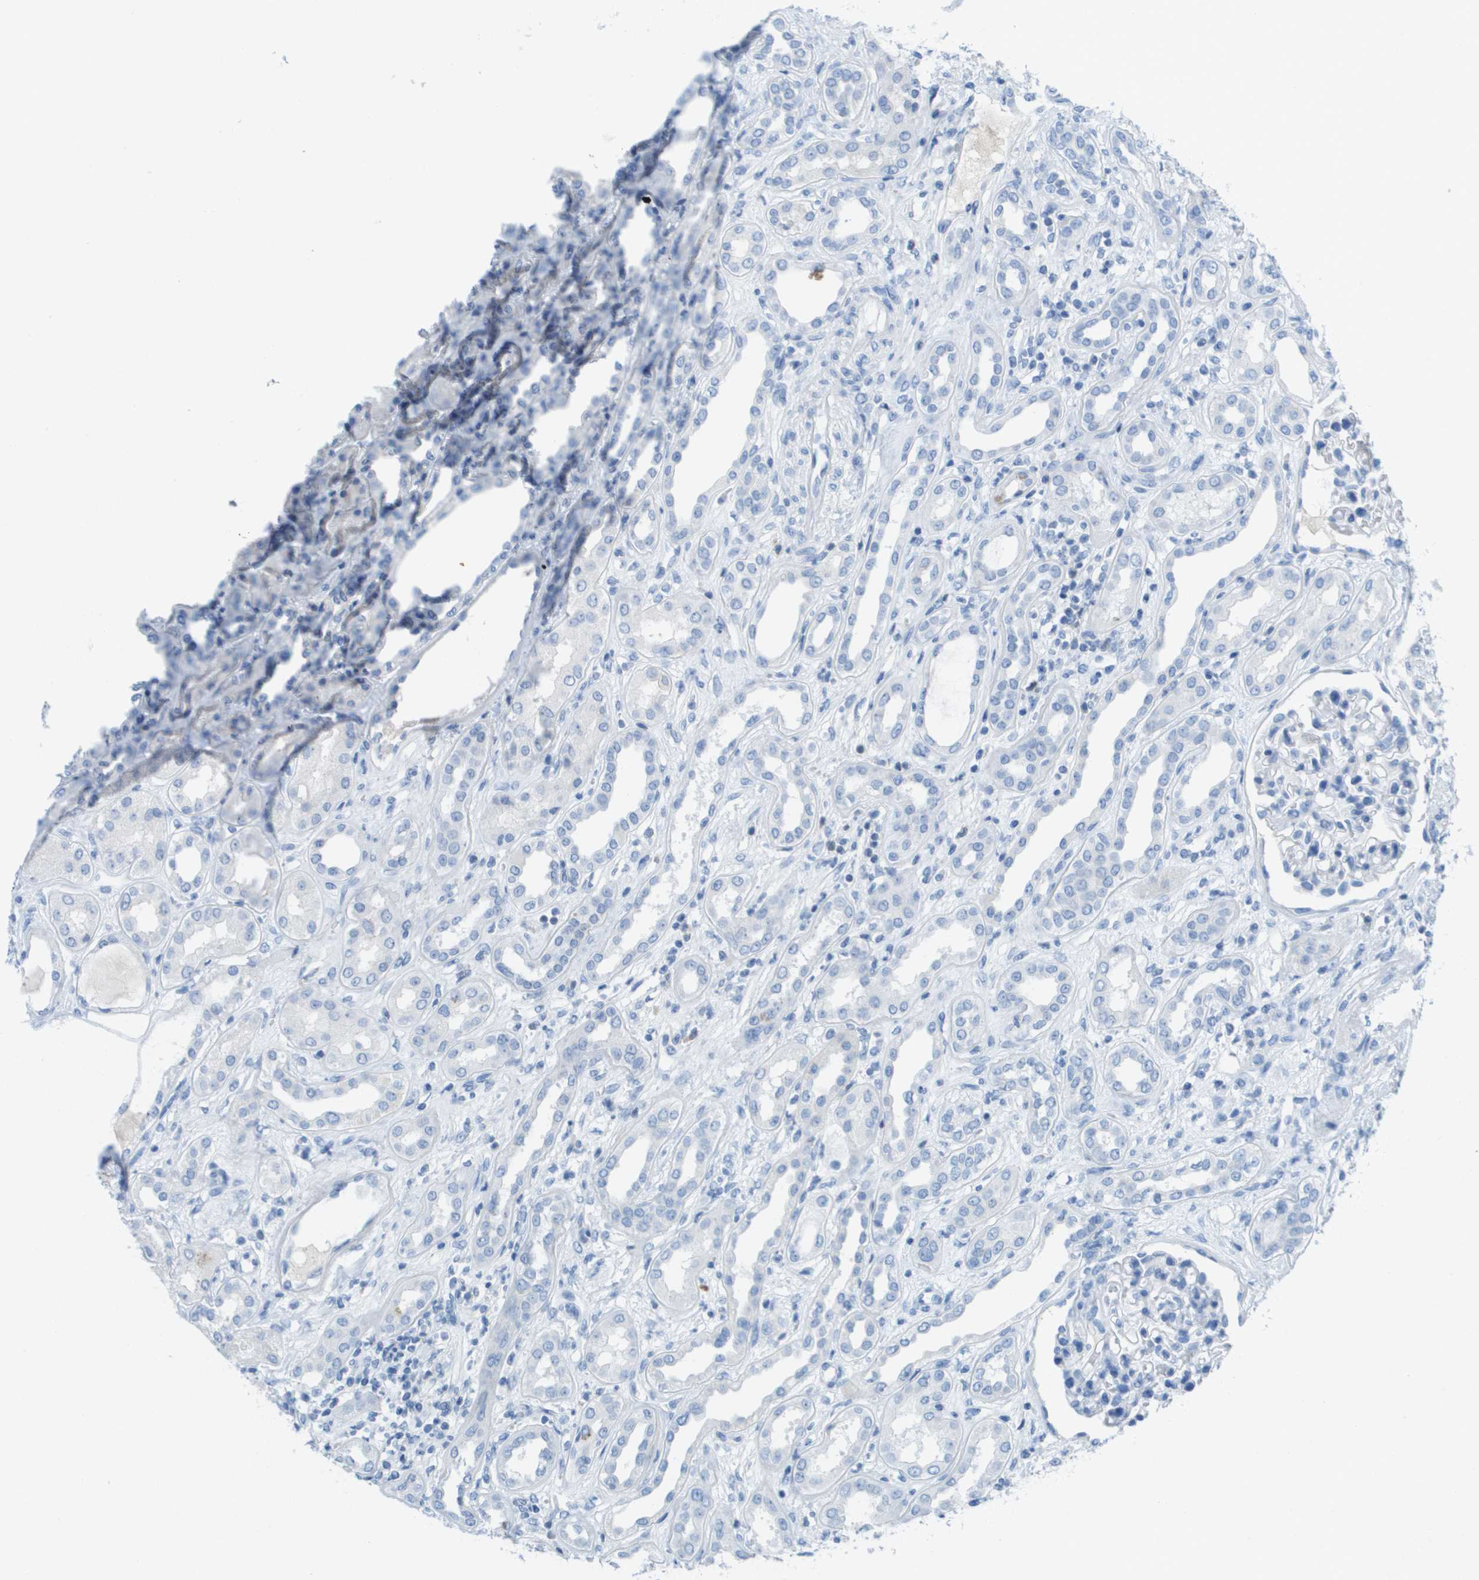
{"staining": {"intensity": "negative", "quantity": "none", "location": "none"}, "tissue": "kidney", "cell_type": "Cells in glomeruli", "image_type": "normal", "snomed": [{"axis": "morphology", "description": "Normal tissue, NOS"}, {"axis": "topography", "description": "Kidney"}], "caption": "Kidney stained for a protein using immunohistochemistry displays no expression cells in glomeruli.", "gene": "GPR18", "patient": {"sex": "male", "age": 59}}